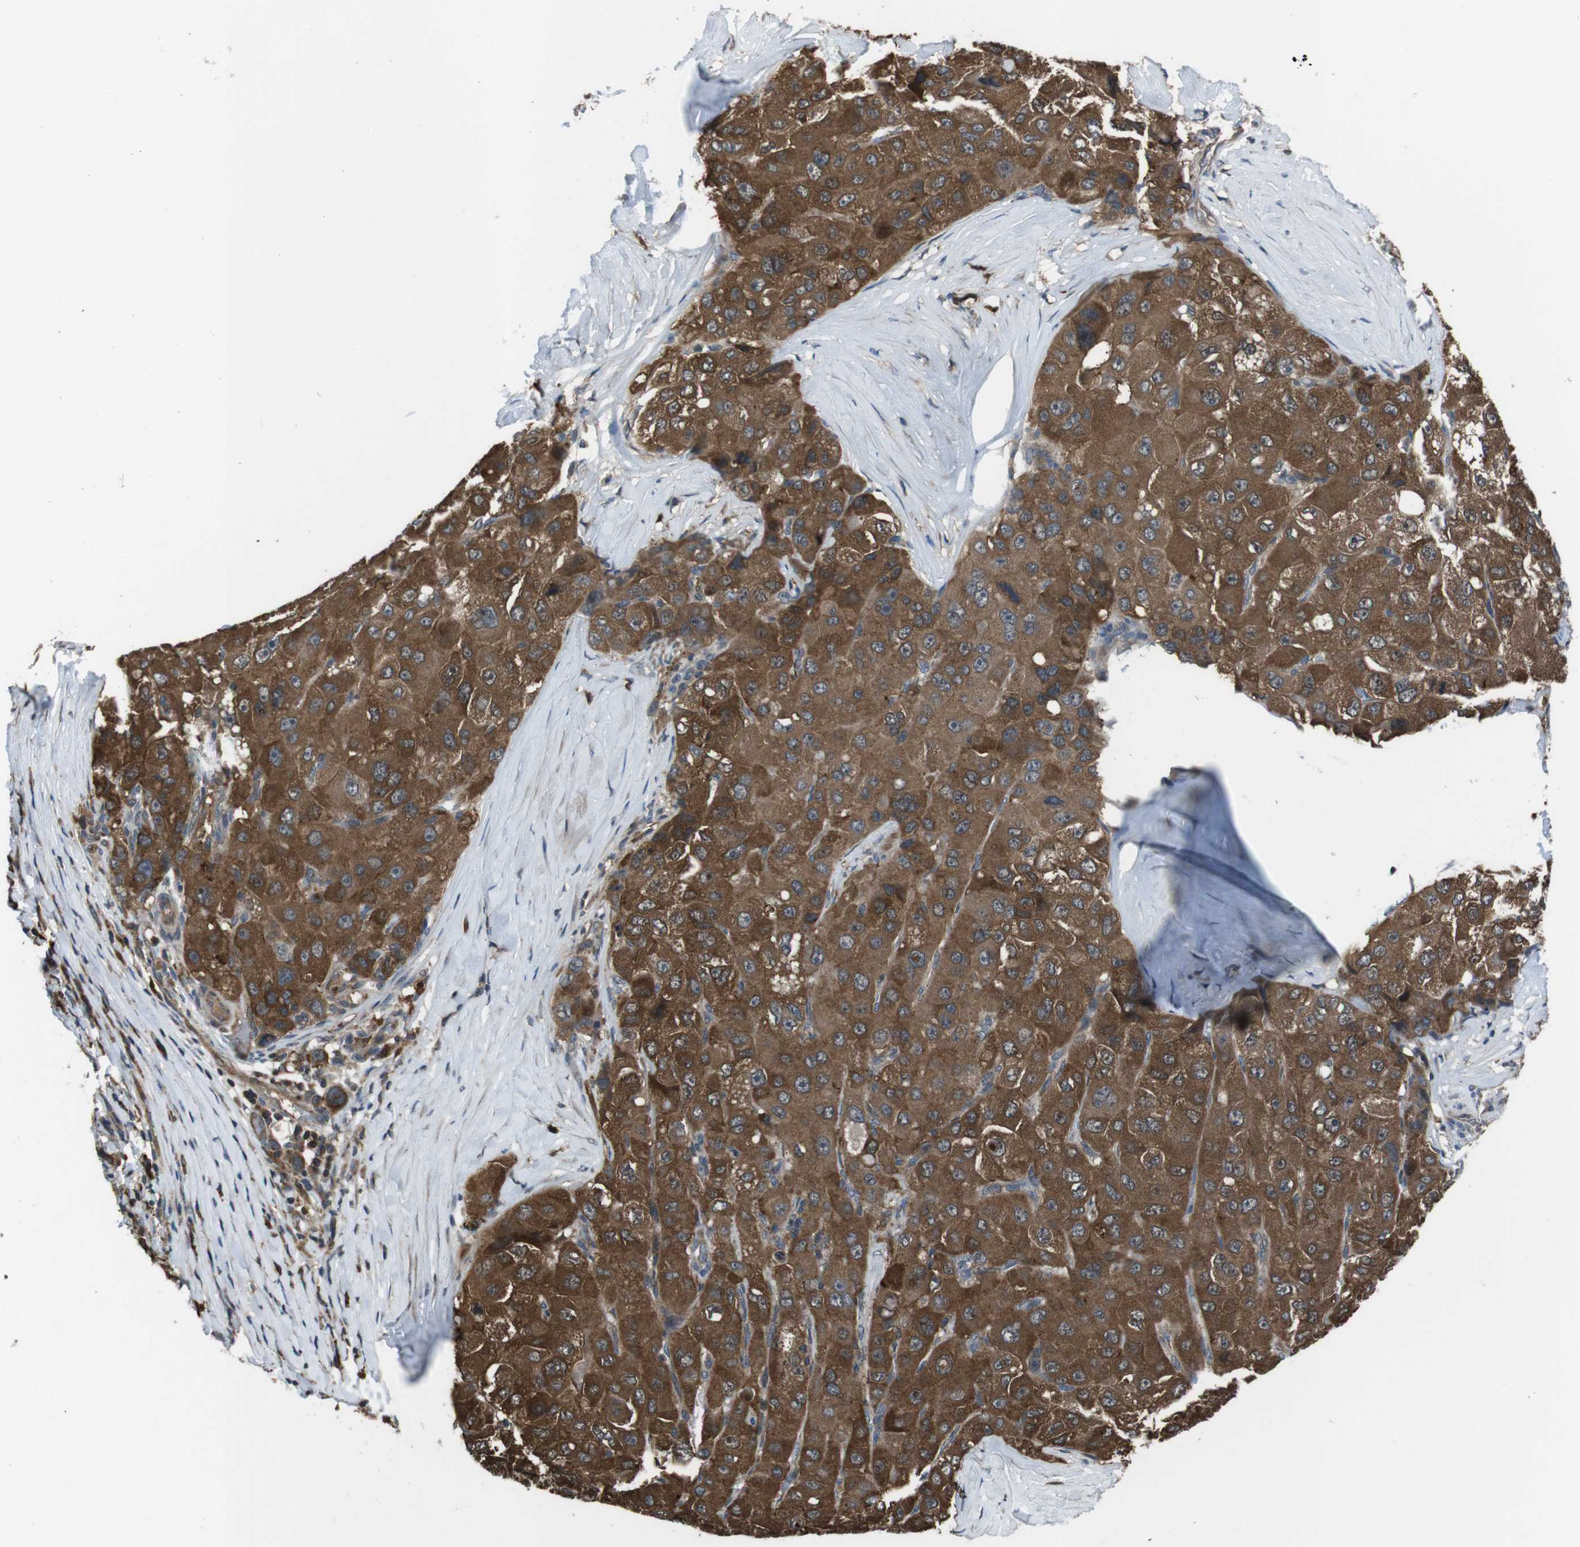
{"staining": {"intensity": "strong", "quantity": ">75%", "location": "cytoplasmic/membranous"}, "tissue": "liver cancer", "cell_type": "Tumor cells", "image_type": "cancer", "snomed": [{"axis": "morphology", "description": "Carcinoma, Hepatocellular, NOS"}, {"axis": "topography", "description": "Liver"}], "caption": "Immunohistochemical staining of hepatocellular carcinoma (liver) demonstrates high levels of strong cytoplasmic/membranous expression in about >75% of tumor cells.", "gene": "SLC22A23", "patient": {"sex": "male", "age": 80}}